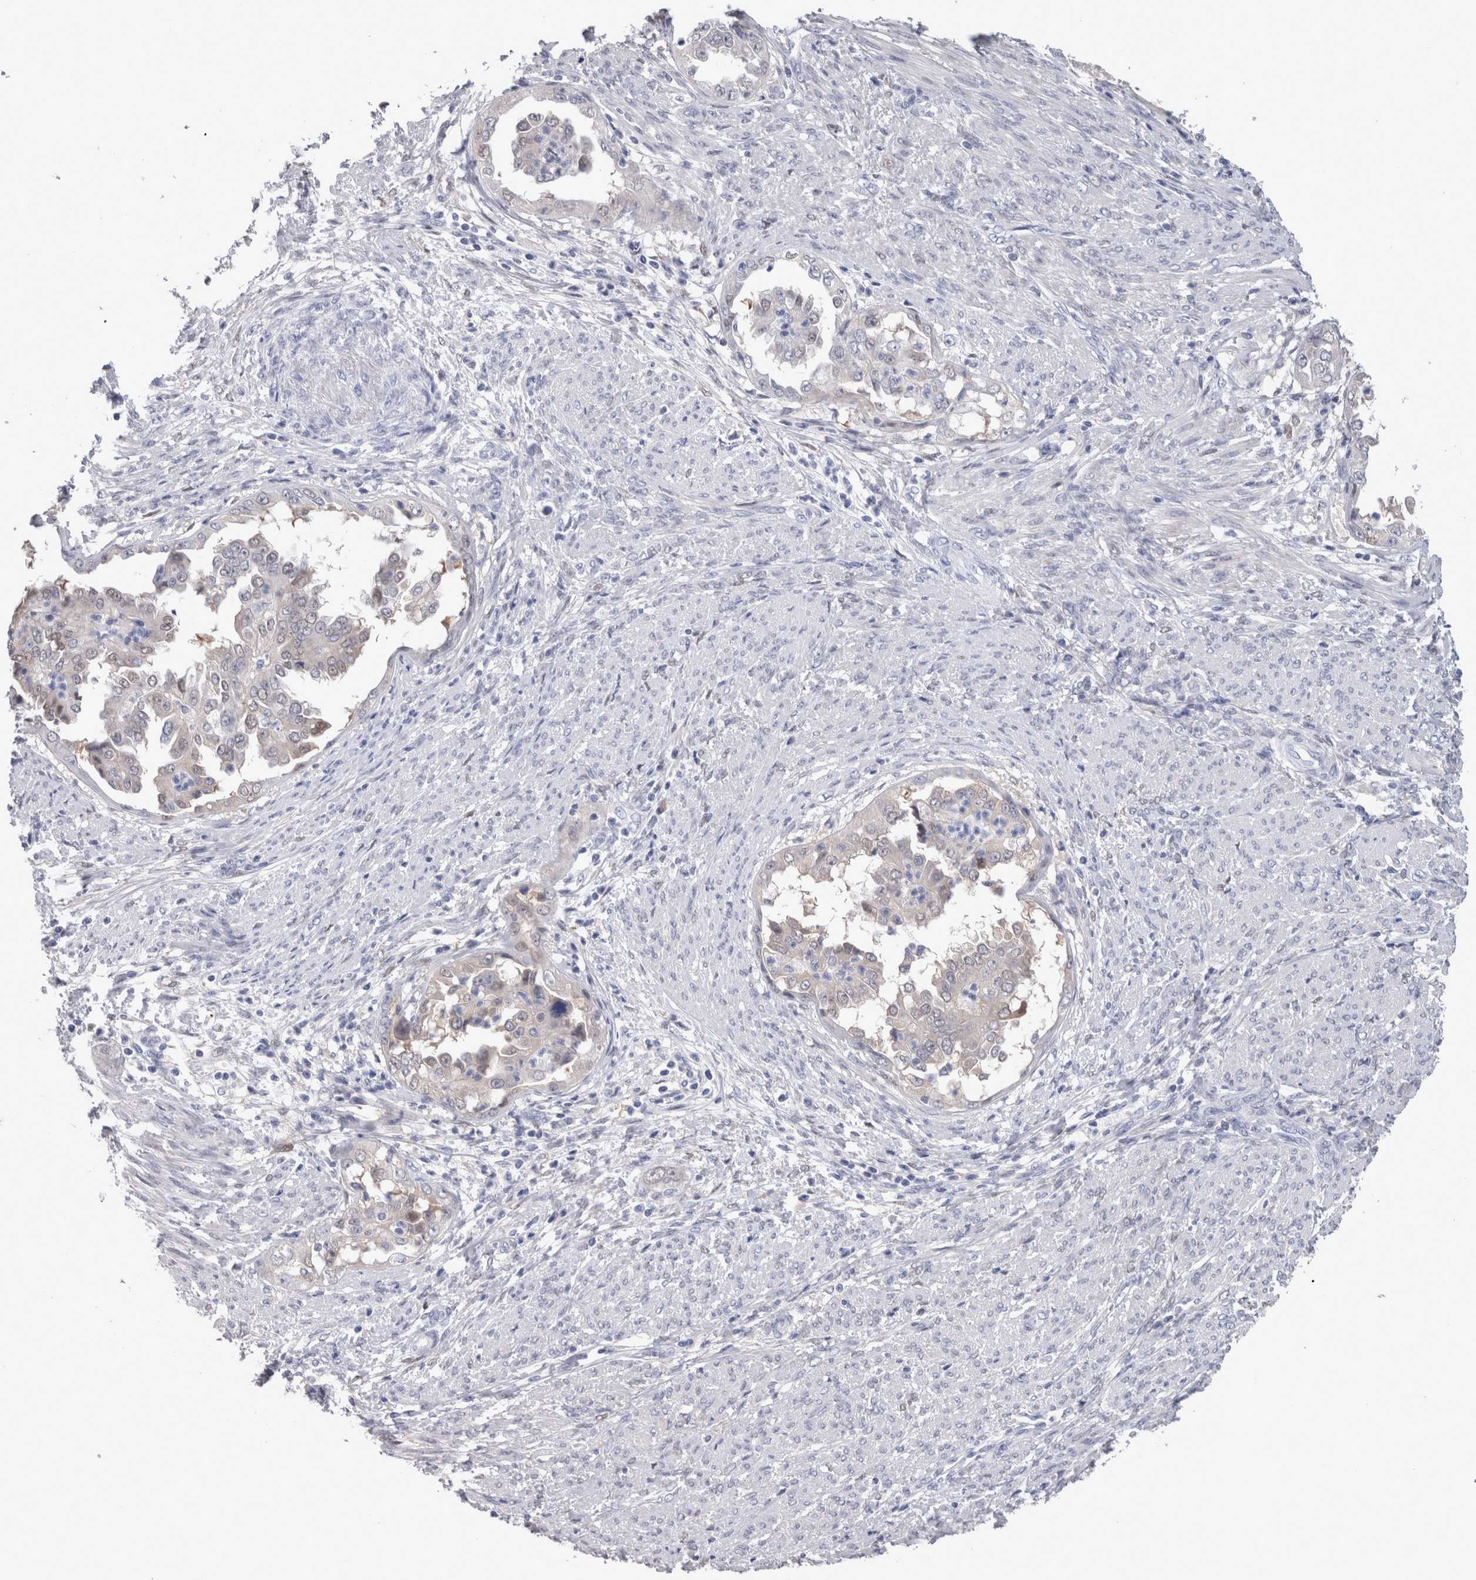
{"staining": {"intensity": "negative", "quantity": "none", "location": "none"}, "tissue": "endometrial cancer", "cell_type": "Tumor cells", "image_type": "cancer", "snomed": [{"axis": "morphology", "description": "Adenocarcinoma, NOS"}, {"axis": "topography", "description": "Endometrium"}], "caption": "A high-resolution photomicrograph shows IHC staining of endometrial cancer, which exhibits no significant staining in tumor cells.", "gene": "CA8", "patient": {"sex": "female", "age": 85}}